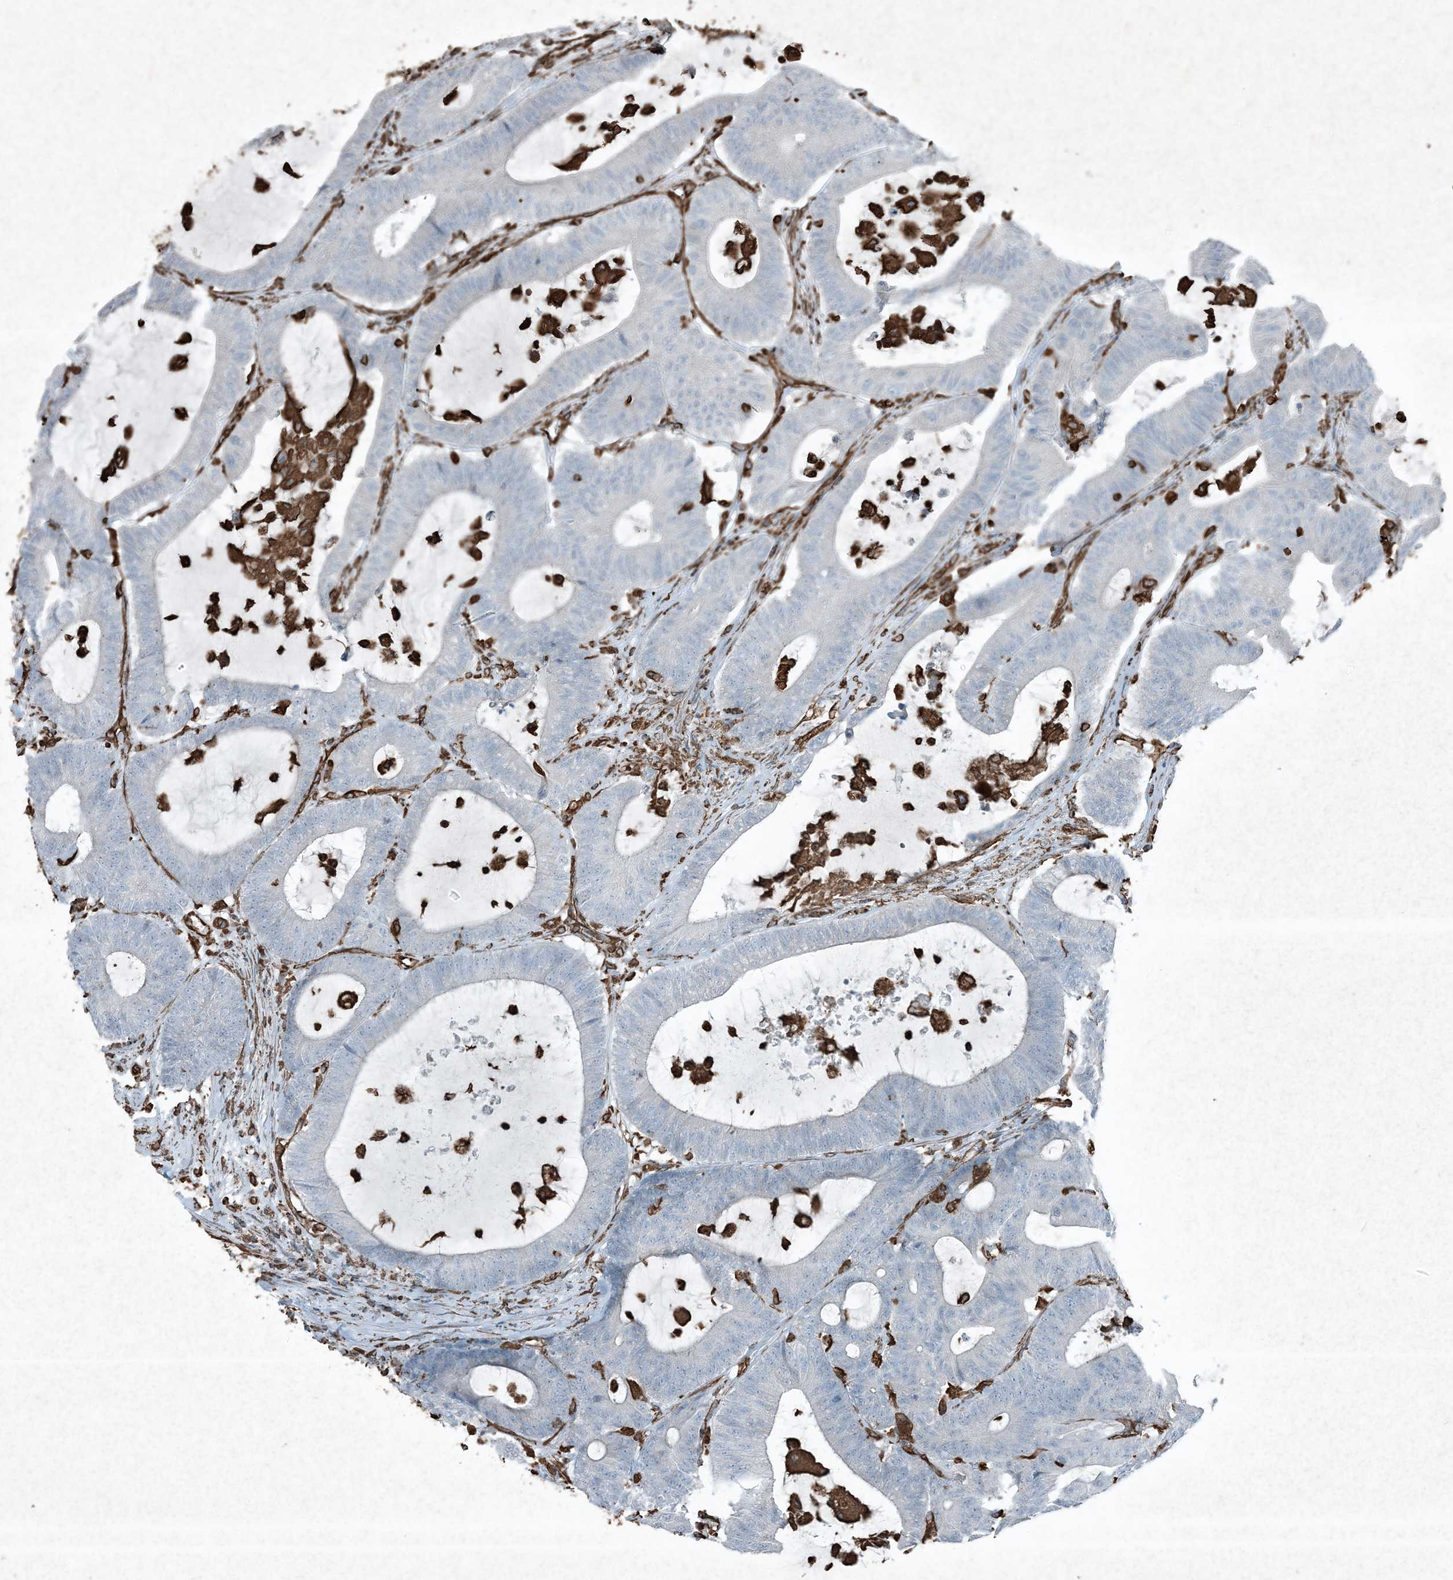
{"staining": {"intensity": "negative", "quantity": "none", "location": "none"}, "tissue": "colorectal cancer", "cell_type": "Tumor cells", "image_type": "cancer", "snomed": [{"axis": "morphology", "description": "Adenocarcinoma, NOS"}, {"axis": "topography", "description": "Colon"}], "caption": "IHC of colorectal cancer (adenocarcinoma) exhibits no staining in tumor cells. The staining was performed using DAB (3,3'-diaminobenzidine) to visualize the protein expression in brown, while the nuclei were stained in blue with hematoxylin (Magnification: 20x).", "gene": "RYK", "patient": {"sex": "female", "age": 84}}